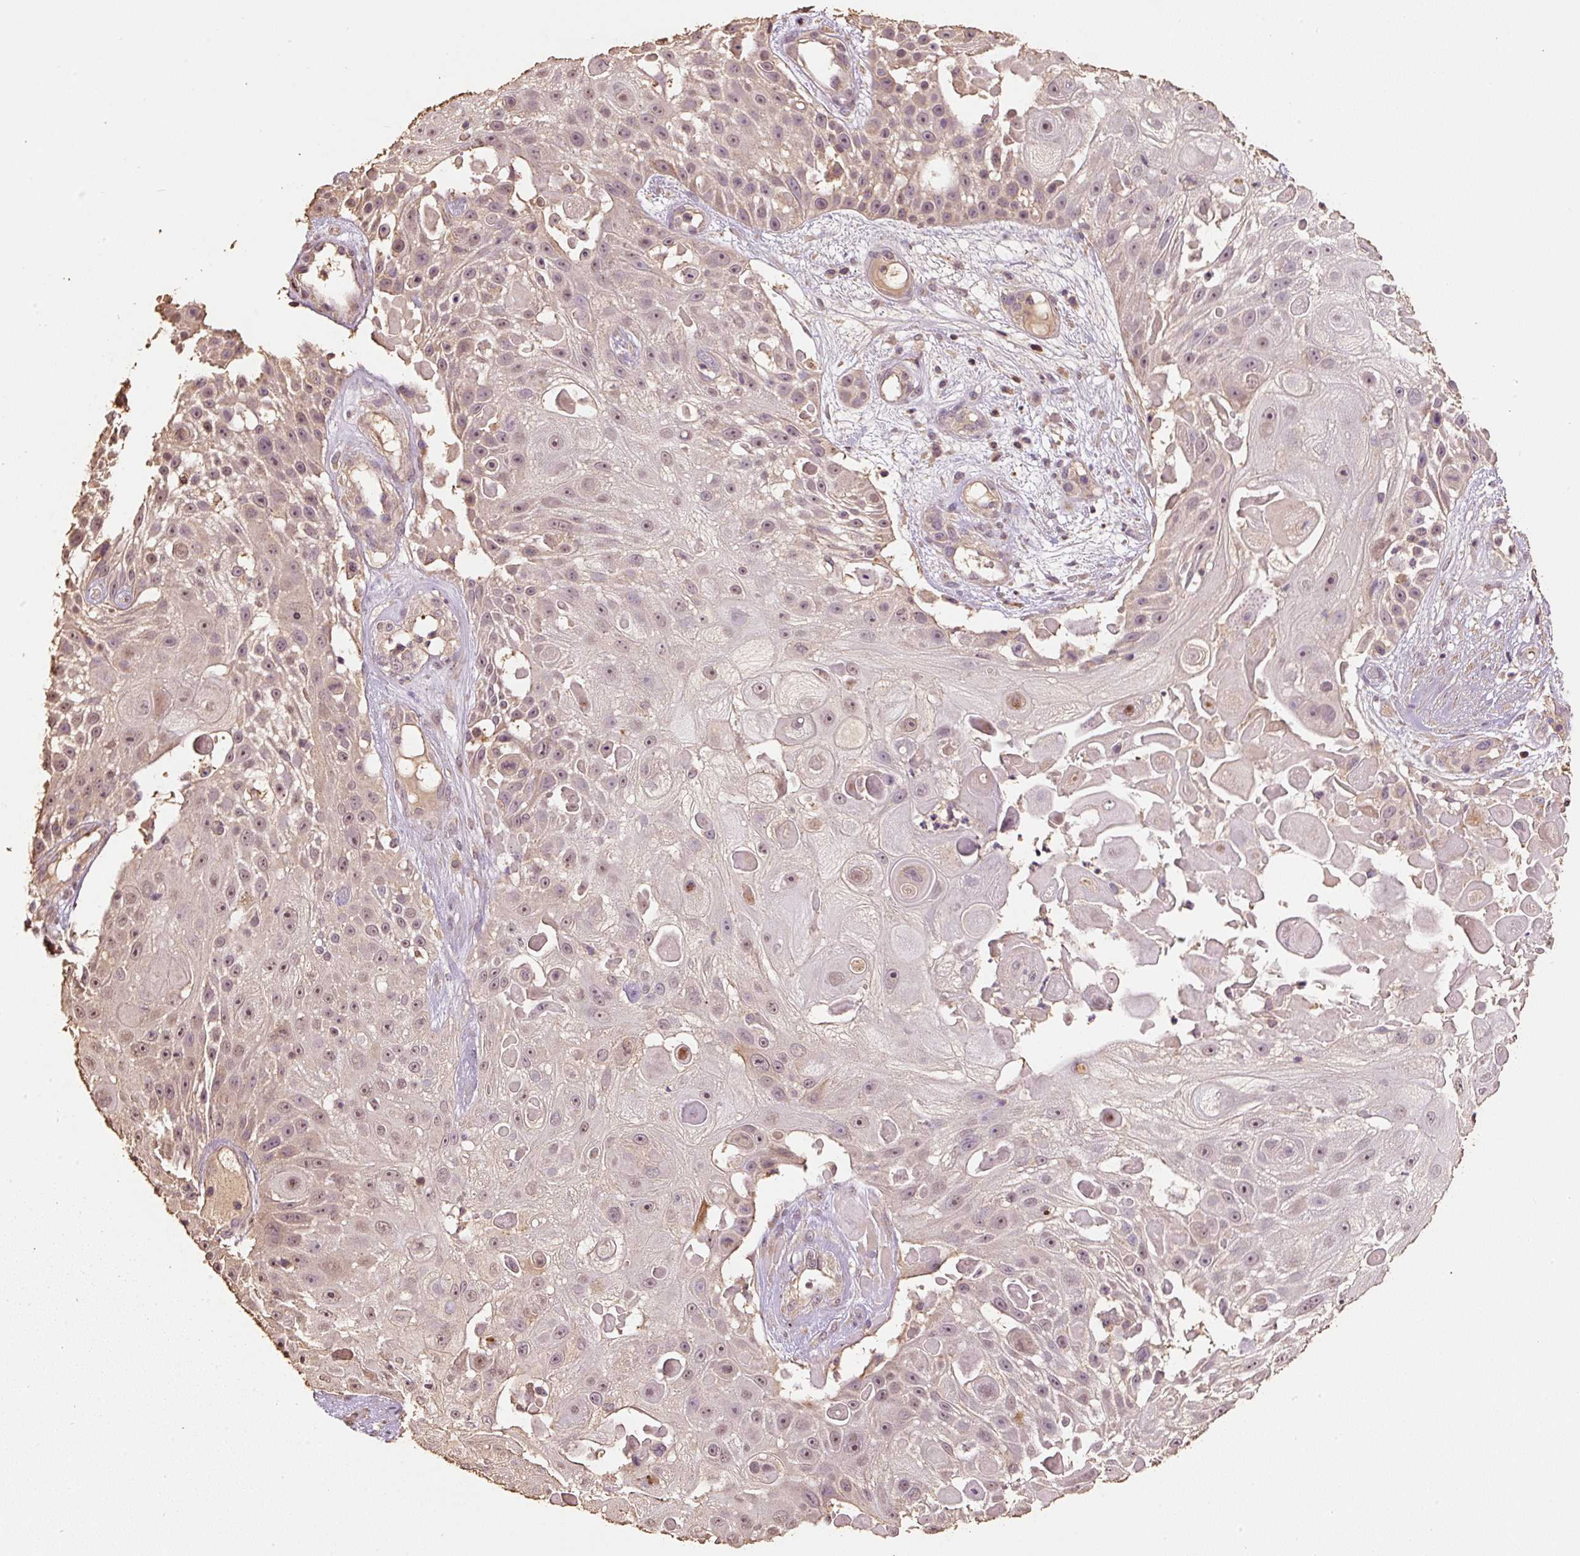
{"staining": {"intensity": "moderate", "quantity": "25%-75%", "location": "nuclear"}, "tissue": "skin cancer", "cell_type": "Tumor cells", "image_type": "cancer", "snomed": [{"axis": "morphology", "description": "Squamous cell carcinoma, NOS"}, {"axis": "topography", "description": "Skin"}], "caption": "Immunohistochemical staining of human skin cancer demonstrates moderate nuclear protein staining in approximately 25%-75% of tumor cells.", "gene": "HERC2", "patient": {"sex": "female", "age": 86}}